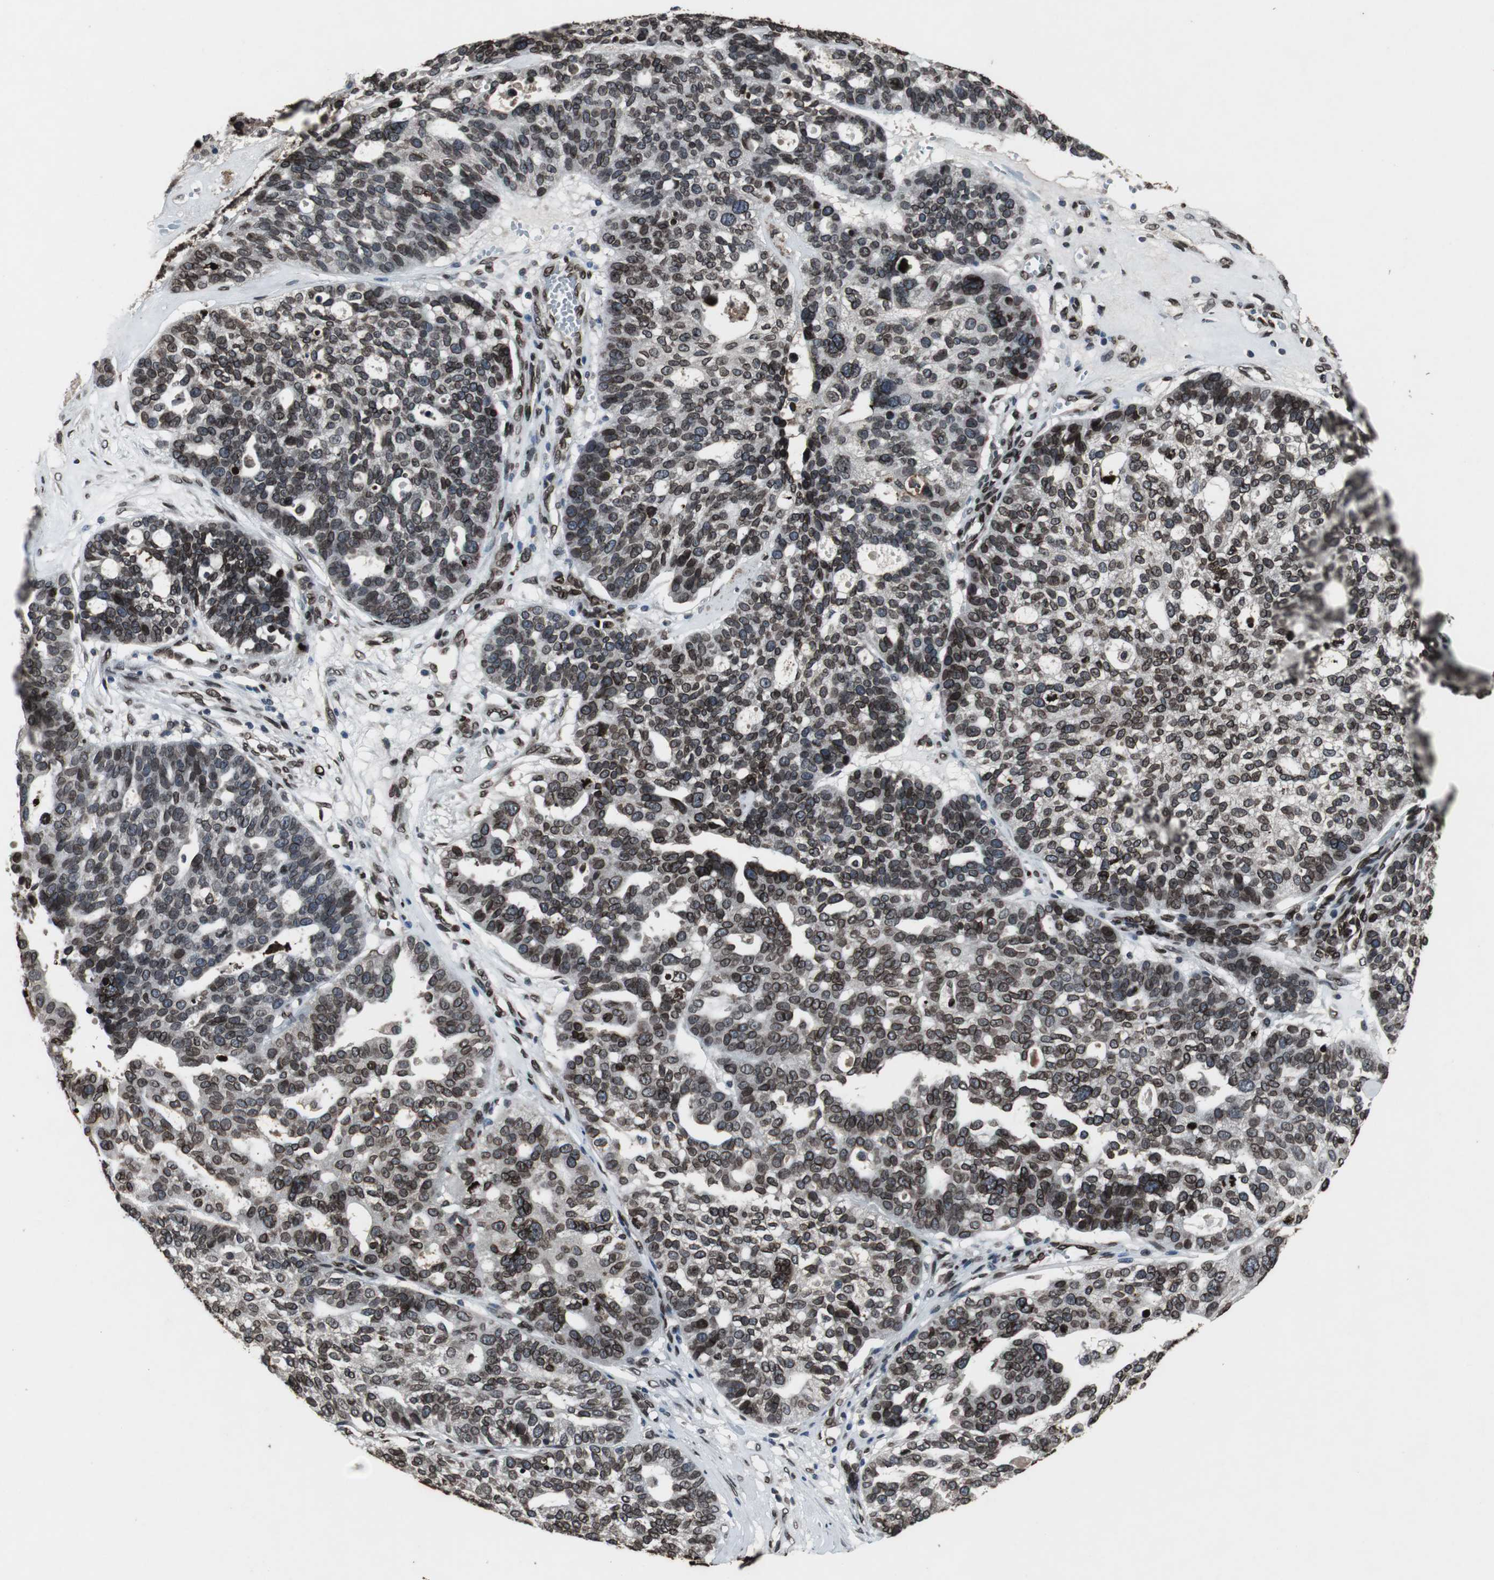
{"staining": {"intensity": "strong", "quantity": ">75%", "location": "cytoplasmic/membranous,nuclear"}, "tissue": "ovarian cancer", "cell_type": "Tumor cells", "image_type": "cancer", "snomed": [{"axis": "morphology", "description": "Cystadenocarcinoma, serous, NOS"}, {"axis": "topography", "description": "Ovary"}], "caption": "IHC micrograph of neoplastic tissue: serous cystadenocarcinoma (ovarian) stained using IHC reveals high levels of strong protein expression localized specifically in the cytoplasmic/membranous and nuclear of tumor cells, appearing as a cytoplasmic/membranous and nuclear brown color.", "gene": "LMNA", "patient": {"sex": "female", "age": 59}}